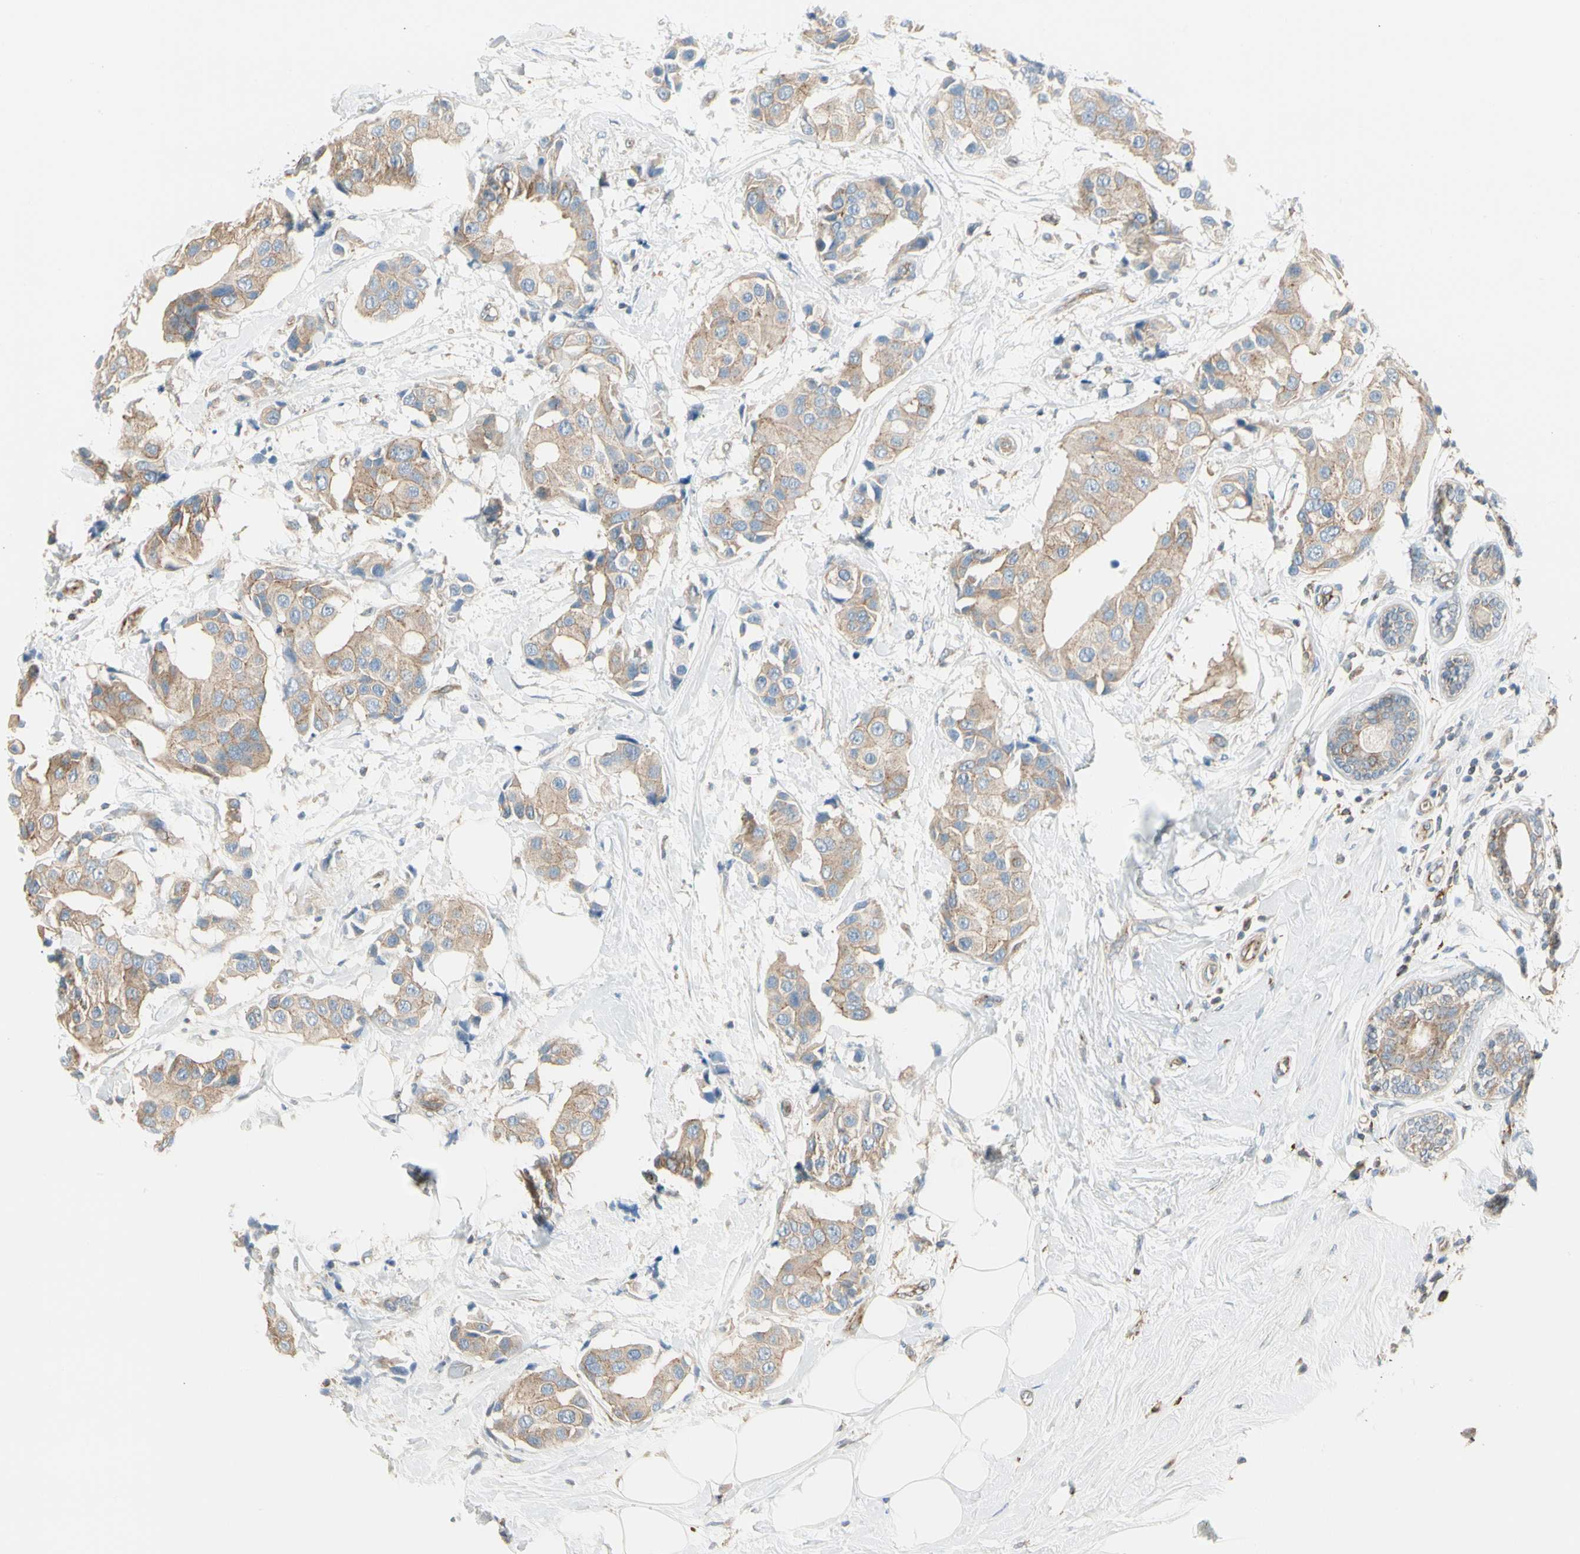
{"staining": {"intensity": "moderate", "quantity": ">75%", "location": "cytoplasmic/membranous"}, "tissue": "breast cancer", "cell_type": "Tumor cells", "image_type": "cancer", "snomed": [{"axis": "morphology", "description": "Normal tissue, NOS"}, {"axis": "morphology", "description": "Duct carcinoma"}, {"axis": "topography", "description": "Breast"}], "caption": "IHC (DAB) staining of human breast intraductal carcinoma reveals moderate cytoplasmic/membranous protein positivity in approximately >75% of tumor cells. (DAB (3,3'-diaminobenzidine) = brown stain, brightfield microscopy at high magnification).", "gene": "AGFG1", "patient": {"sex": "female", "age": 39}}